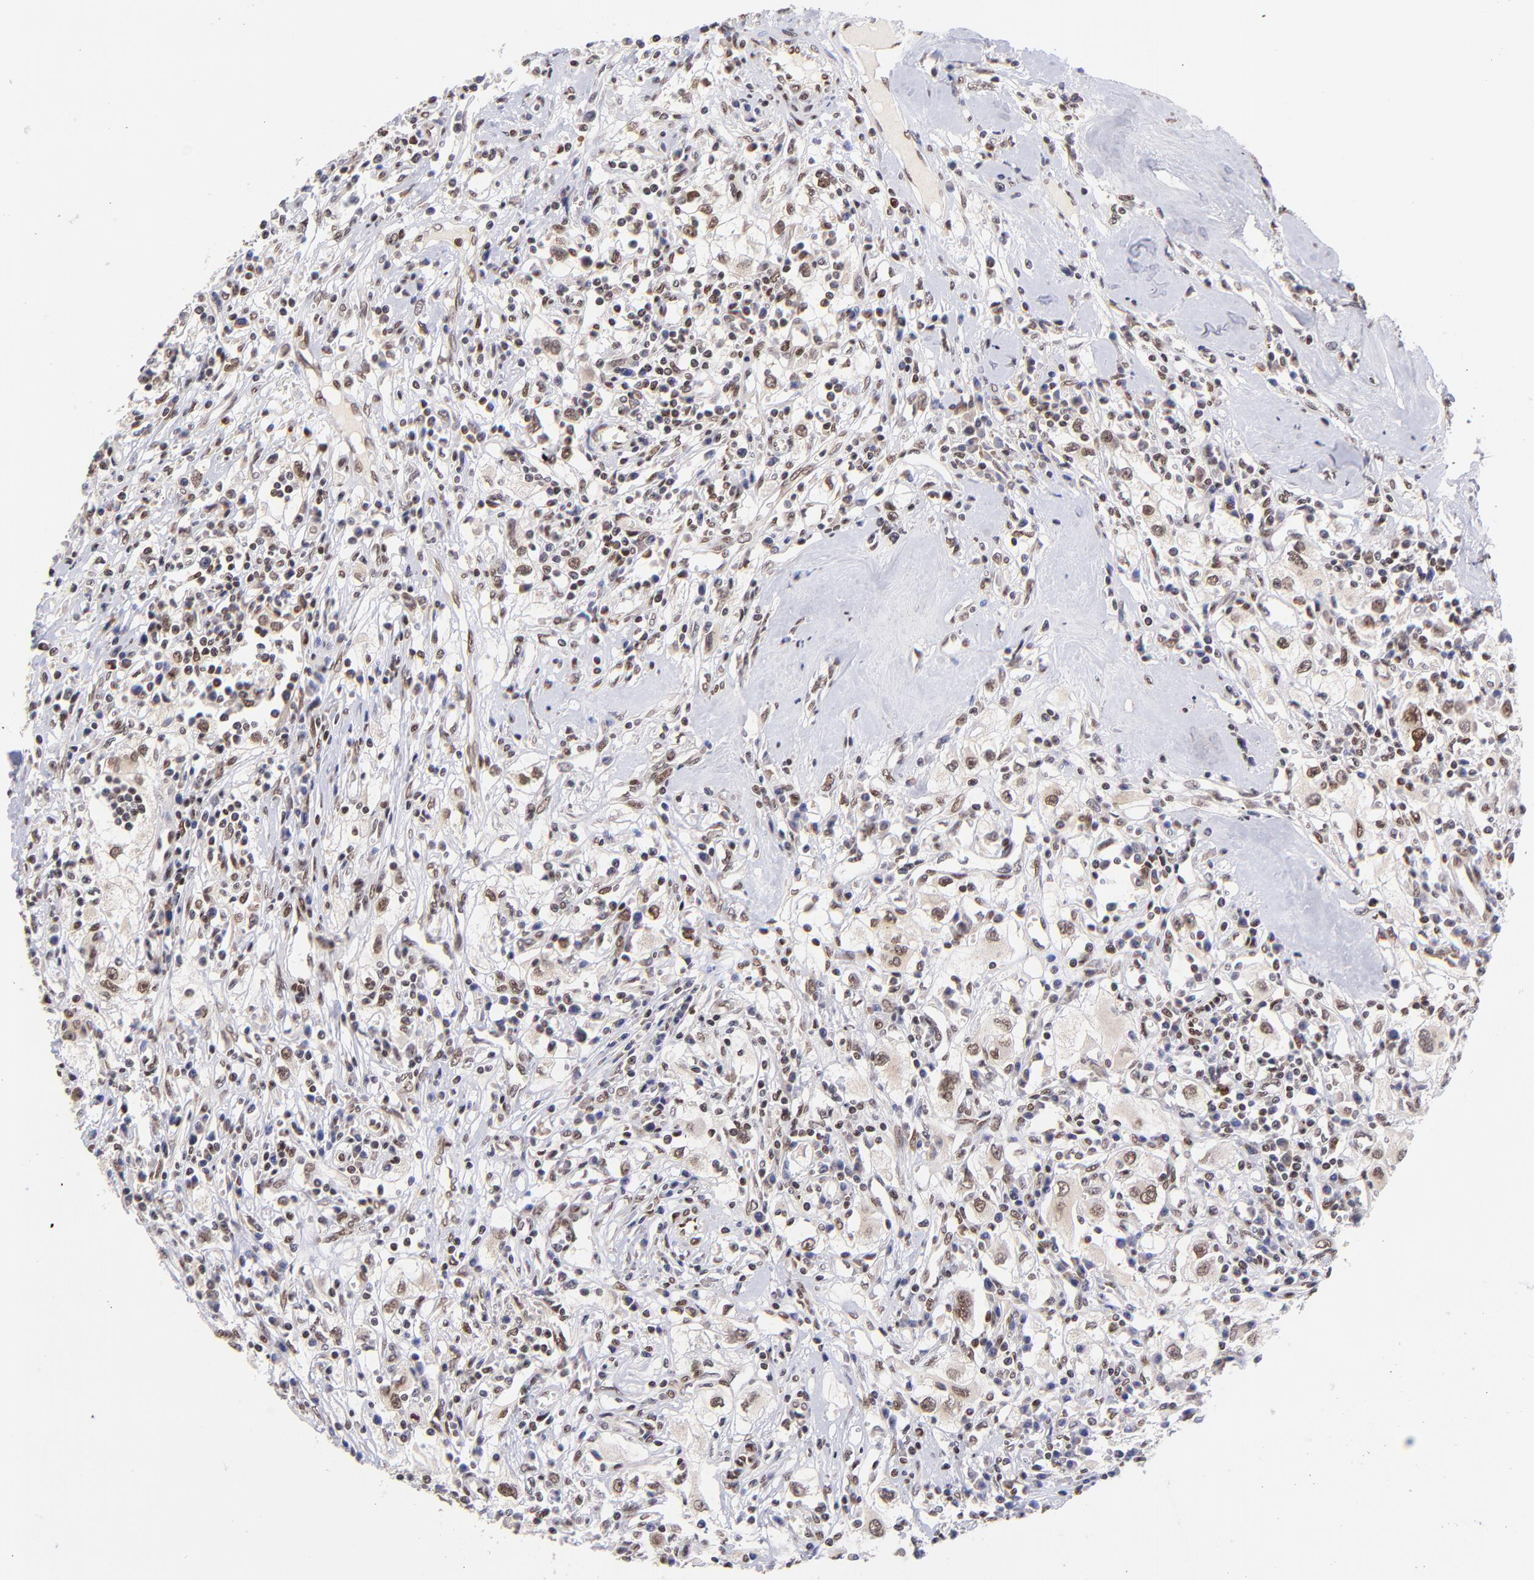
{"staining": {"intensity": "moderate", "quantity": ">75%", "location": "nuclear"}, "tissue": "renal cancer", "cell_type": "Tumor cells", "image_type": "cancer", "snomed": [{"axis": "morphology", "description": "Adenocarcinoma, NOS"}, {"axis": "topography", "description": "Kidney"}], "caption": "Moderate nuclear protein positivity is seen in approximately >75% of tumor cells in renal cancer (adenocarcinoma).", "gene": "MIDEAS", "patient": {"sex": "male", "age": 82}}